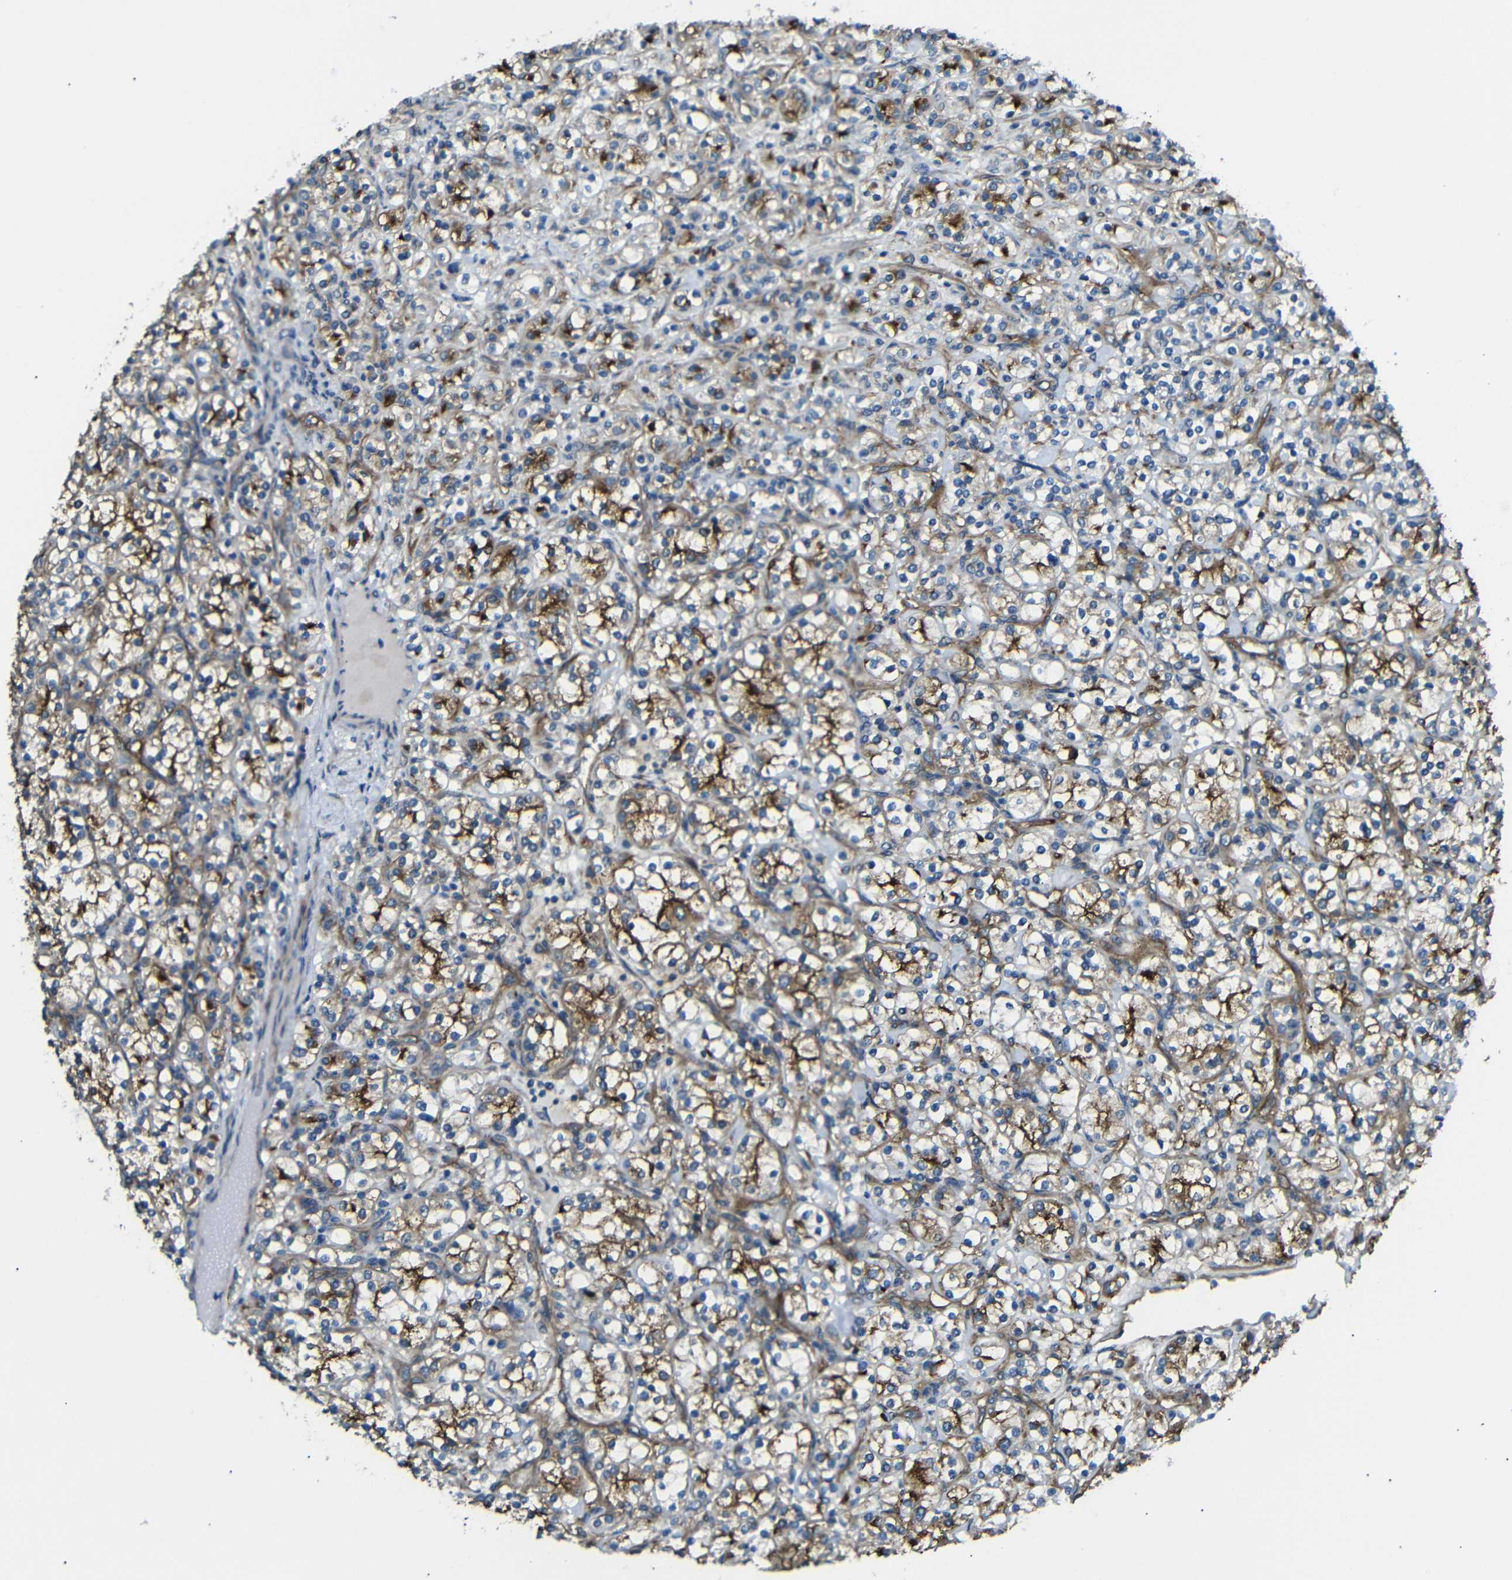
{"staining": {"intensity": "moderate", "quantity": "25%-75%", "location": "cytoplasmic/membranous"}, "tissue": "renal cancer", "cell_type": "Tumor cells", "image_type": "cancer", "snomed": [{"axis": "morphology", "description": "Adenocarcinoma, NOS"}, {"axis": "topography", "description": "Kidney"}], "caption": "High-magnification brightfield microscopy of renal cancer (adenocarcinoma) stained with DAB (brown) and counterstained with hematoxylin (blue). tumor cells exhibit moderate cytoplasmic/membranous expression is present in about25%-75% of cells.", "gene": "MYO1B", "patient": {"sex": "male", "age": 77}}